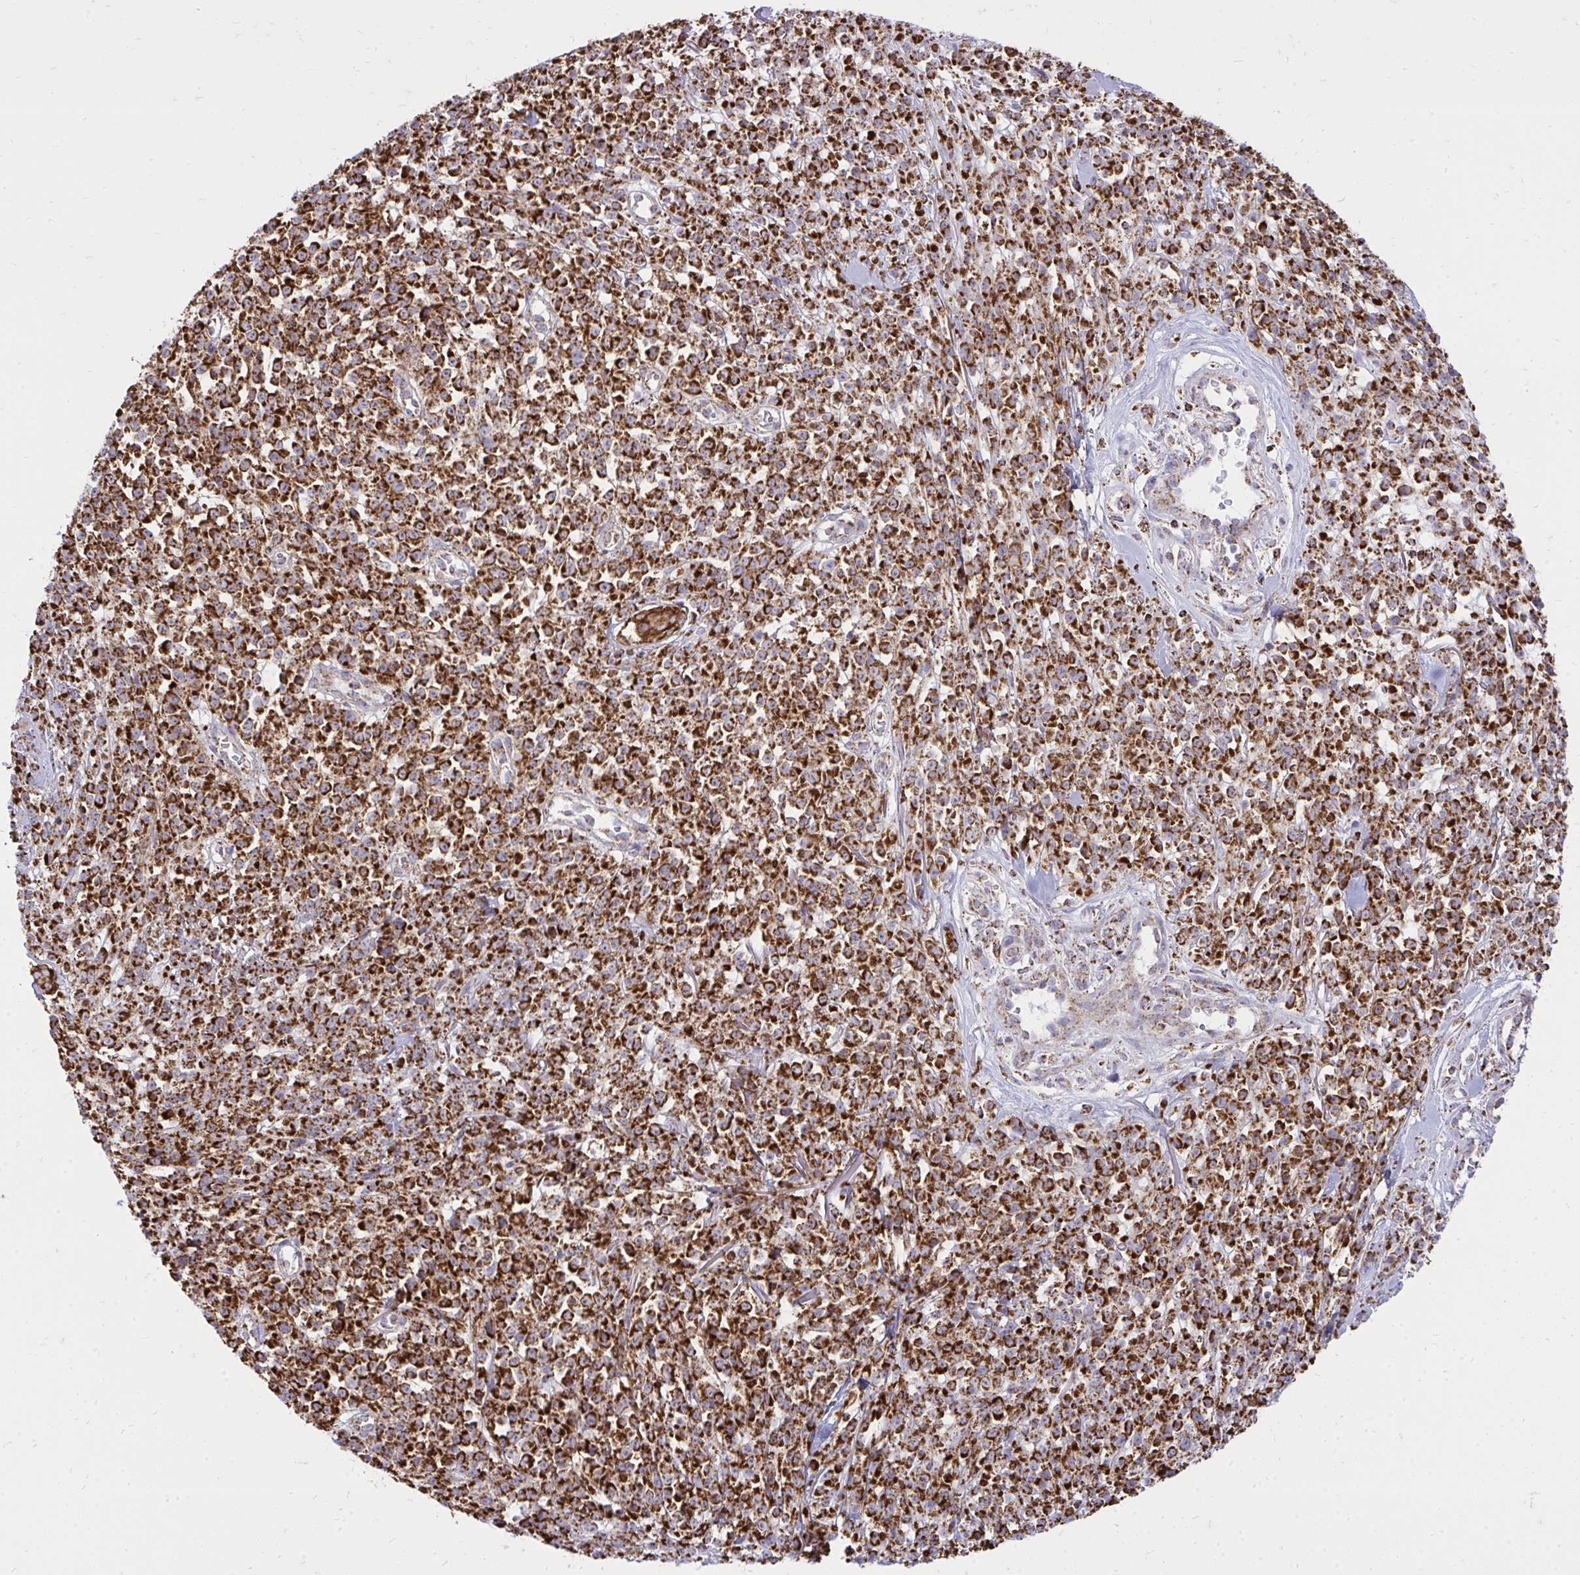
{"staining": {"intensity": "strong", "quantity": ">75%", "location": "cytoplasmic/membranous"}, "tissue": "melanoma", "cell_type": "Tumor cells", "image_type": "cancer", "snomed": [{"axis": "morphology", "description": "Malignant melanoma, NOS"}, {"axis": "topography", "description": "Skin"}, {"axis": "topography", "description": "Skin of trunk"}], "caption": "Immunohistochemistry (IHC) photomicrograph of human melanoma stained for a protein (brown), which demonstrates high levels of strong cytoplasmic/membranous expression in approximately >75% of tumor cells.", "gene": "SPTBN2", "patient": {"sex": "male", "age": 74}}